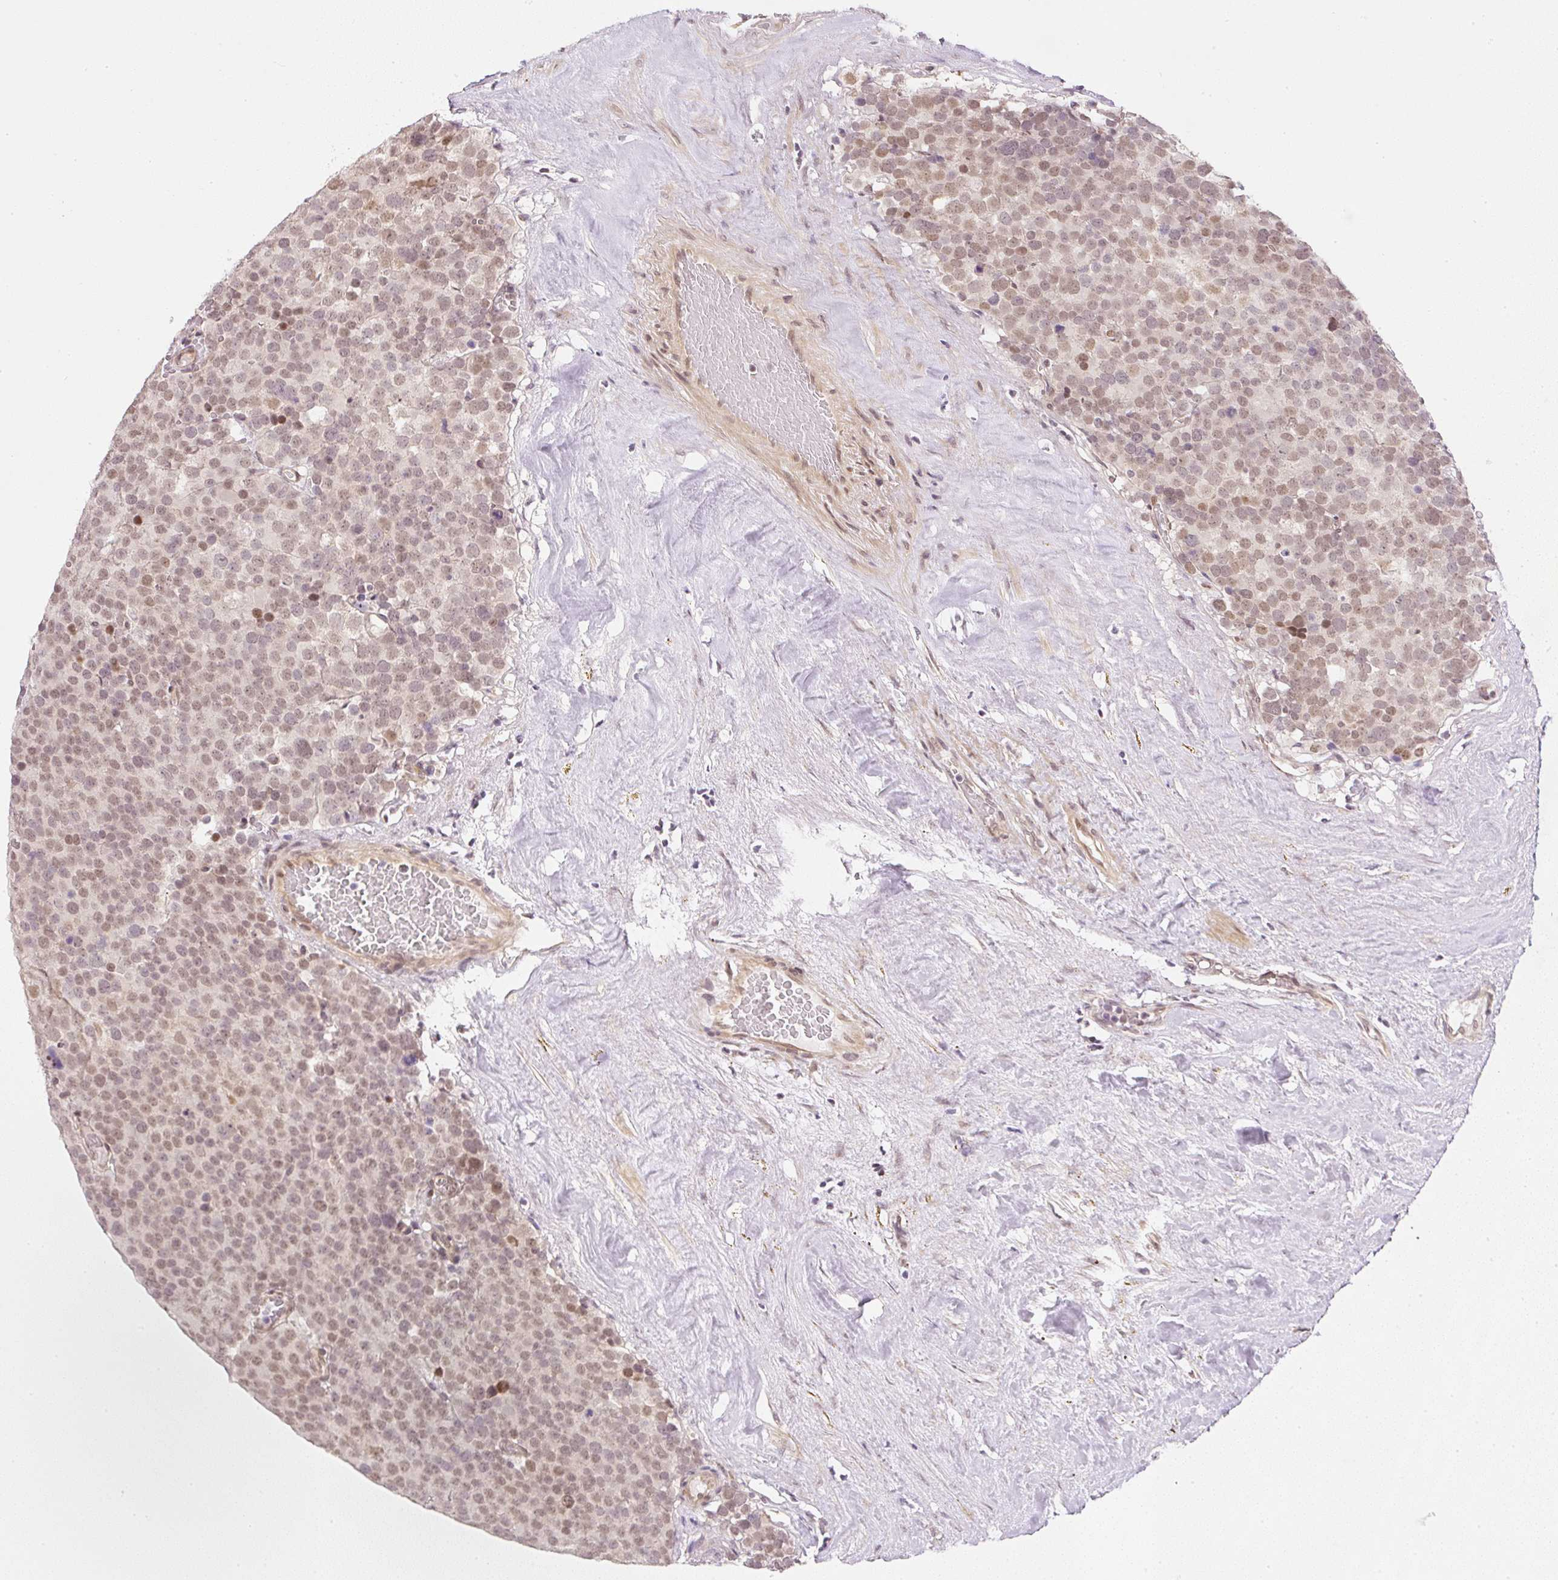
{"staining": {"intensity": "moderate", "quantity": ">75%", "location": "nuclear"}, "tissue": "testis cancer", "cell_type": "Tumor cells", "image_type": "cancer", "snomed": [{"axis": "morphology", "description": "Seminoma, NOS"}, {"axis": "topography", "description": "Testis"}], "caption": "Immunohistochemistry (IHC) (DAB) staining of testis cancer reveals moderate nuclear protein staining in approximately >75% of tumor cells.", "gene": "DPPA4", "patient": {"sex": "male", "age": 71}}